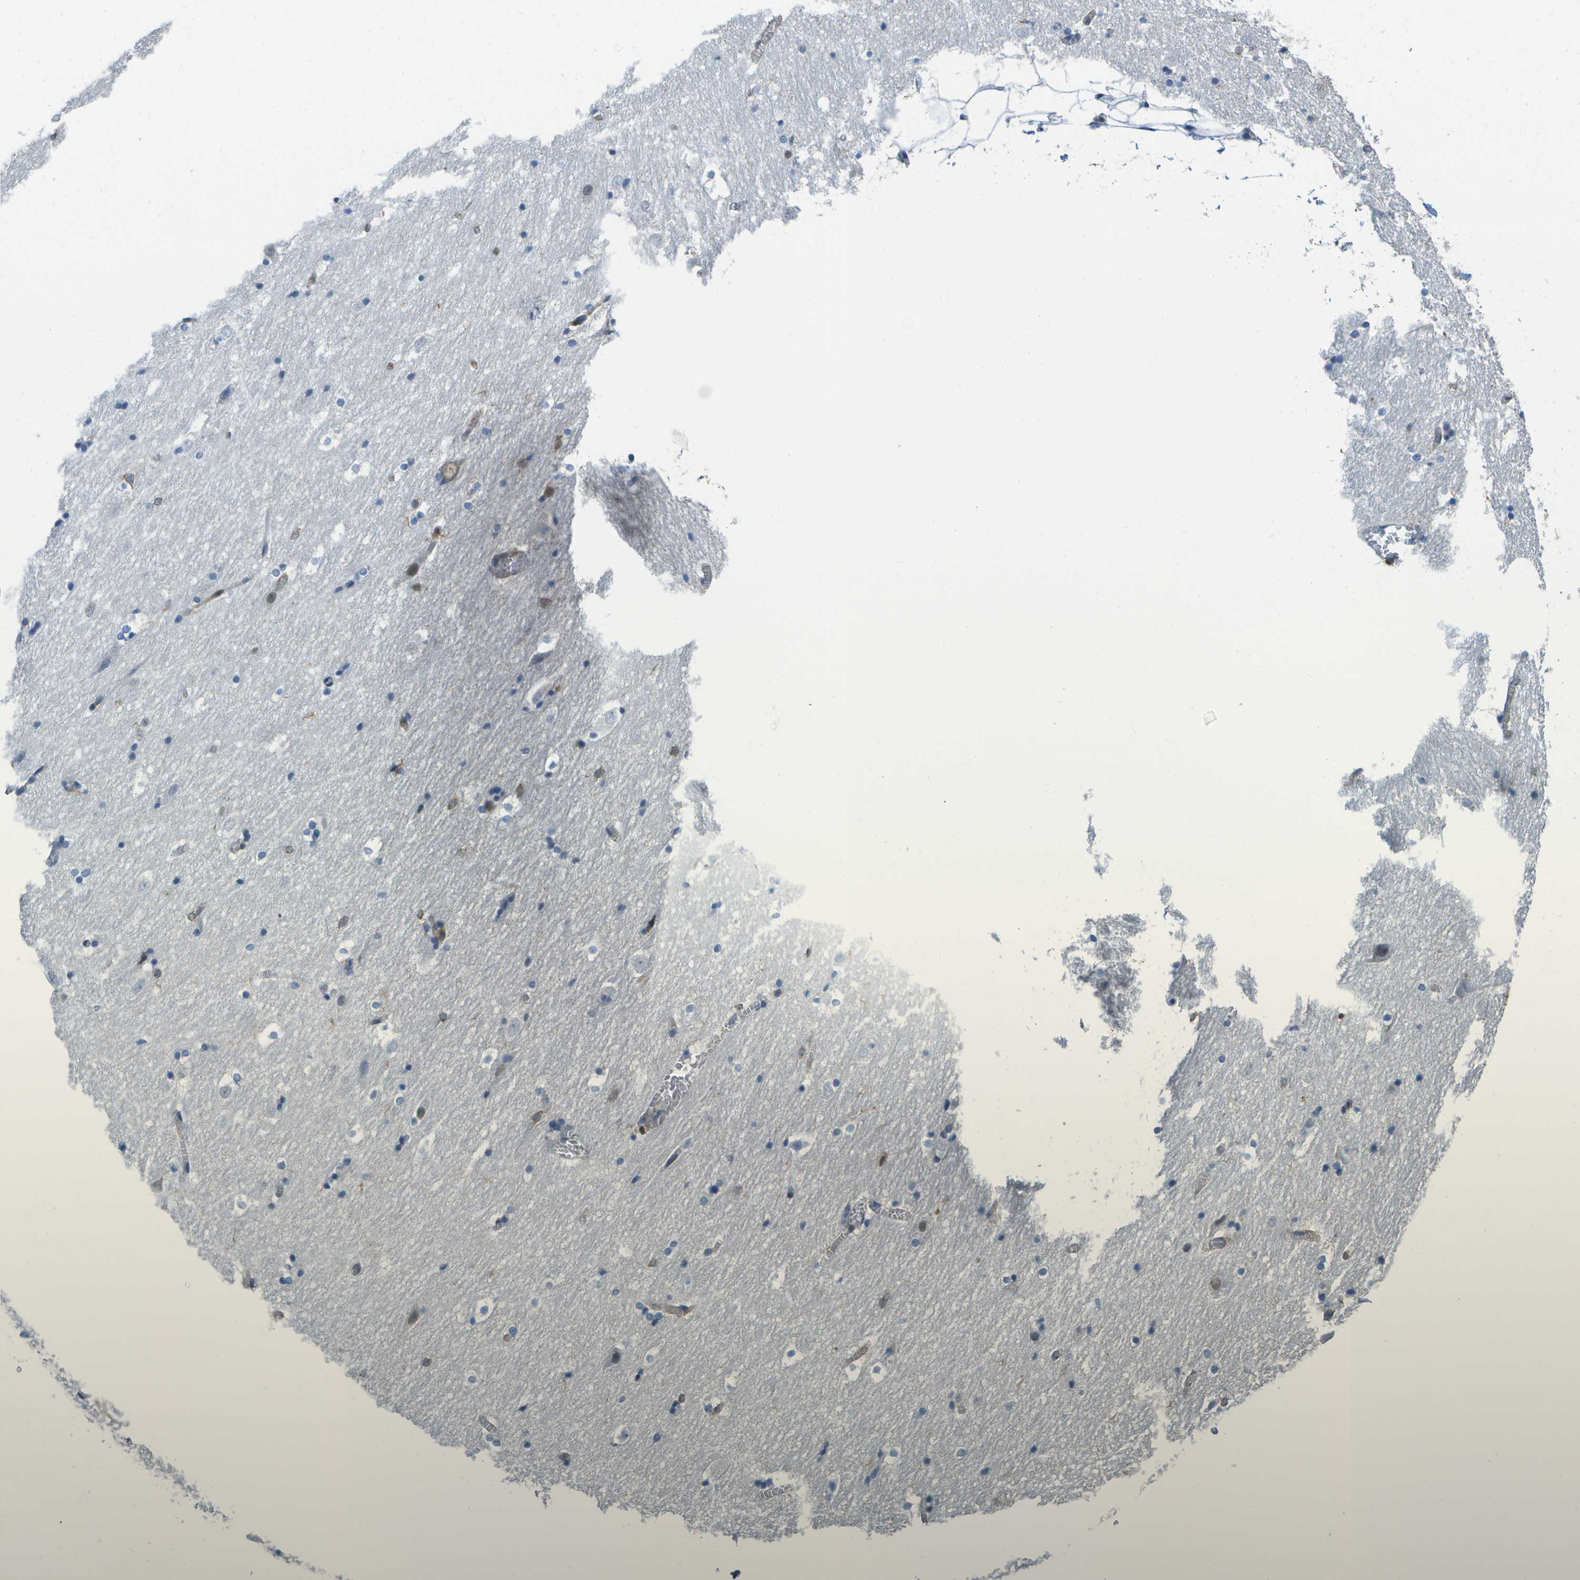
{"staining": {"intensity": "negative", "quantity": "none", "location": "none"}, "tissue": "adipose tissue", "cell_type": "Adipocytes", "image_type": "normal", "snomed": [{"axis": "morphology", "description": "Normal tissue, NOS"}, {"axis": "topography", "description": "Breast"}, {"axis": "topography", "description": "Soft tissue"}], "caption": "This image is of normal adipose tissue stained with IHC to label a protein in brown with the nuclei are counter-stained blue. There is no positivity in adipocytes.", "gene": "RCSD1", "patient": {"sex": "female", "age": 75}}